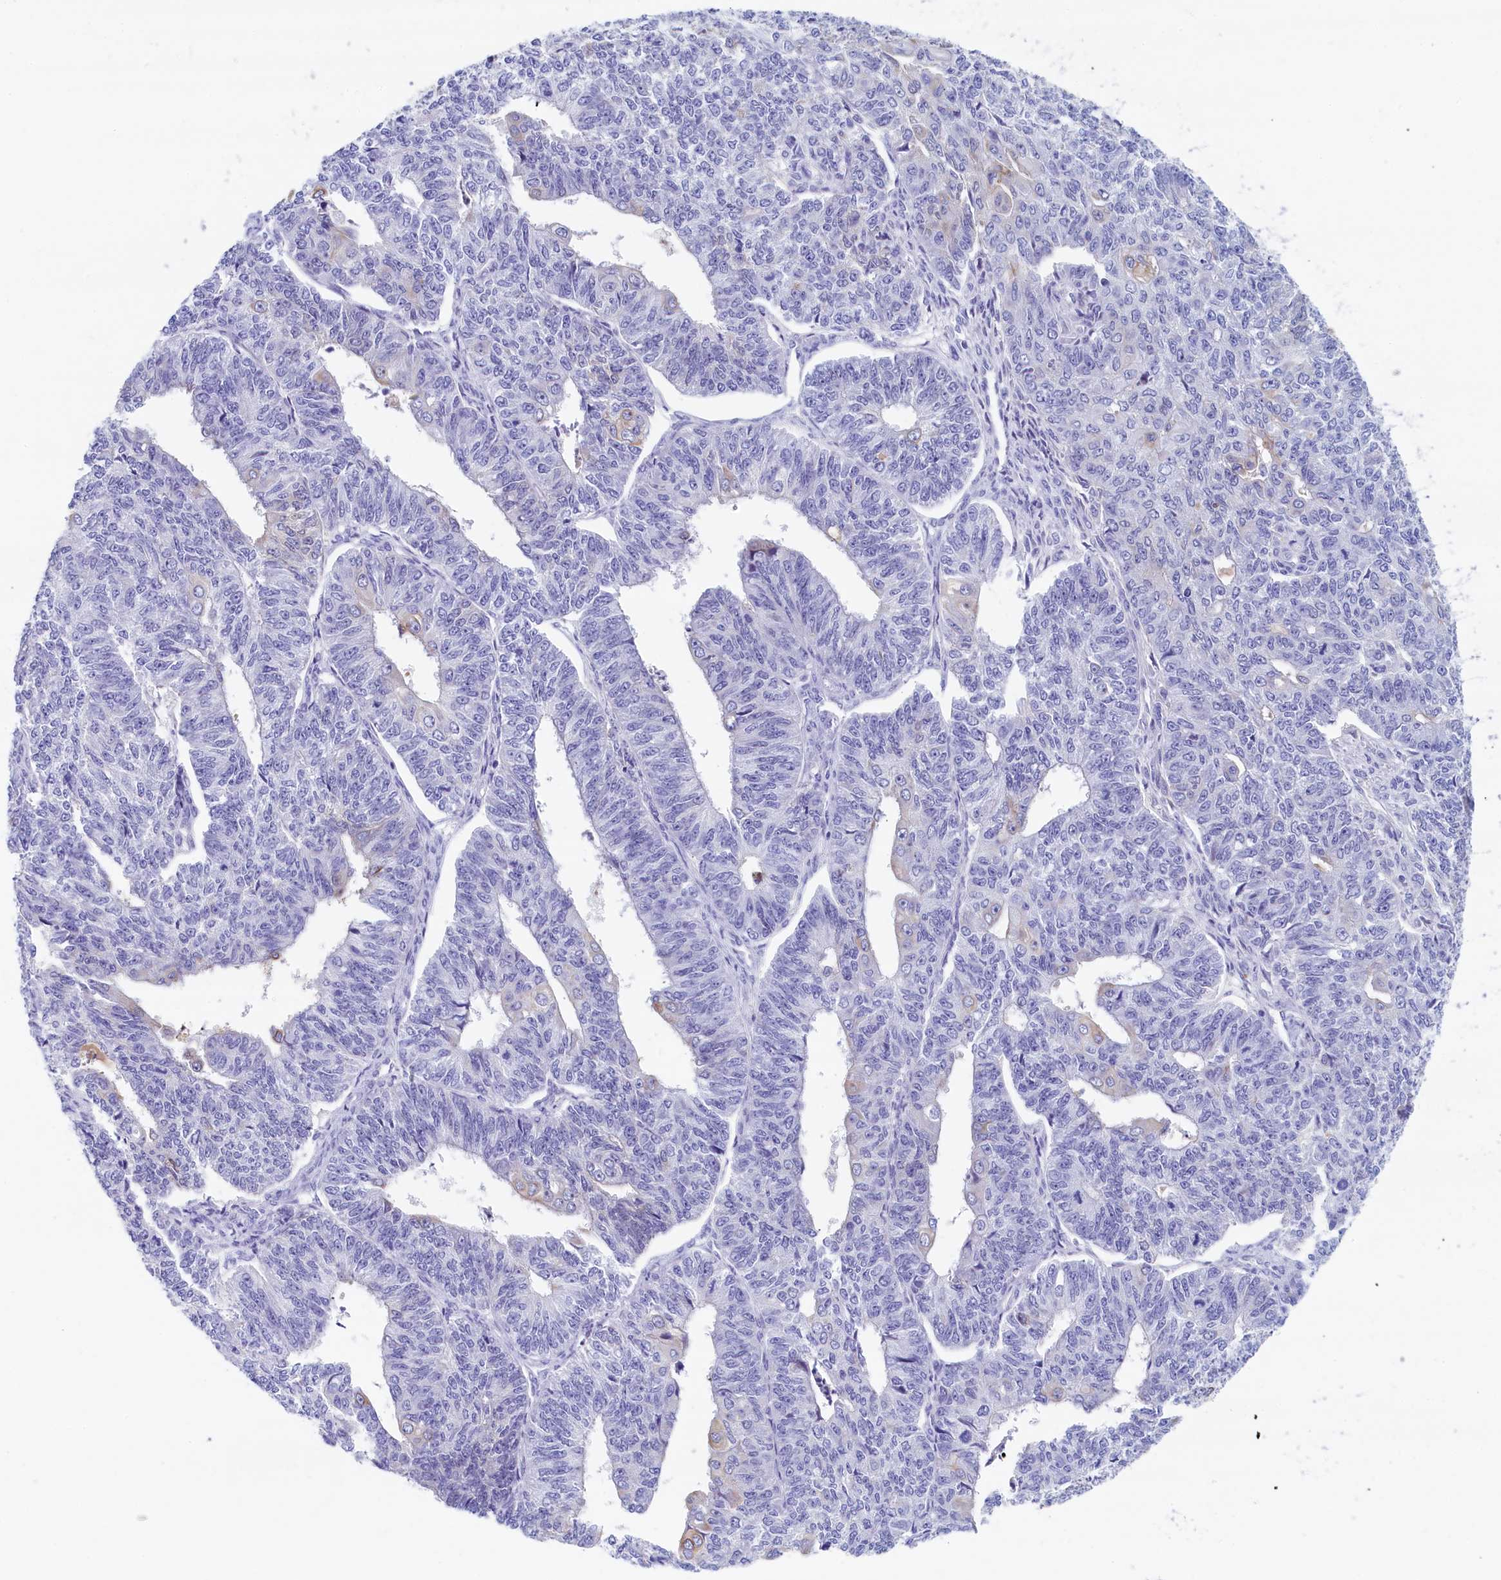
{"staining": {"intensity": "negative", "quantity": "none", "location": "none"}, "tissue": "endometrial cancer", "cell_type": "Tumor cells", "image_type": "cancer", "snomed": [{"axis": "morphology", "description": "Adenocarcinoma, NOS"}, {"axis": "topography", "description": "Endometrium"}], "caption": "Immunohistochemistry (IHC) image of human endometrial cancer (adenocarcinoma) stained for a protein (brown), which demonstrates no expression in tumor cells.", "gene": "GUCA1C", "patient": {"sex": "female", "age": 32}}